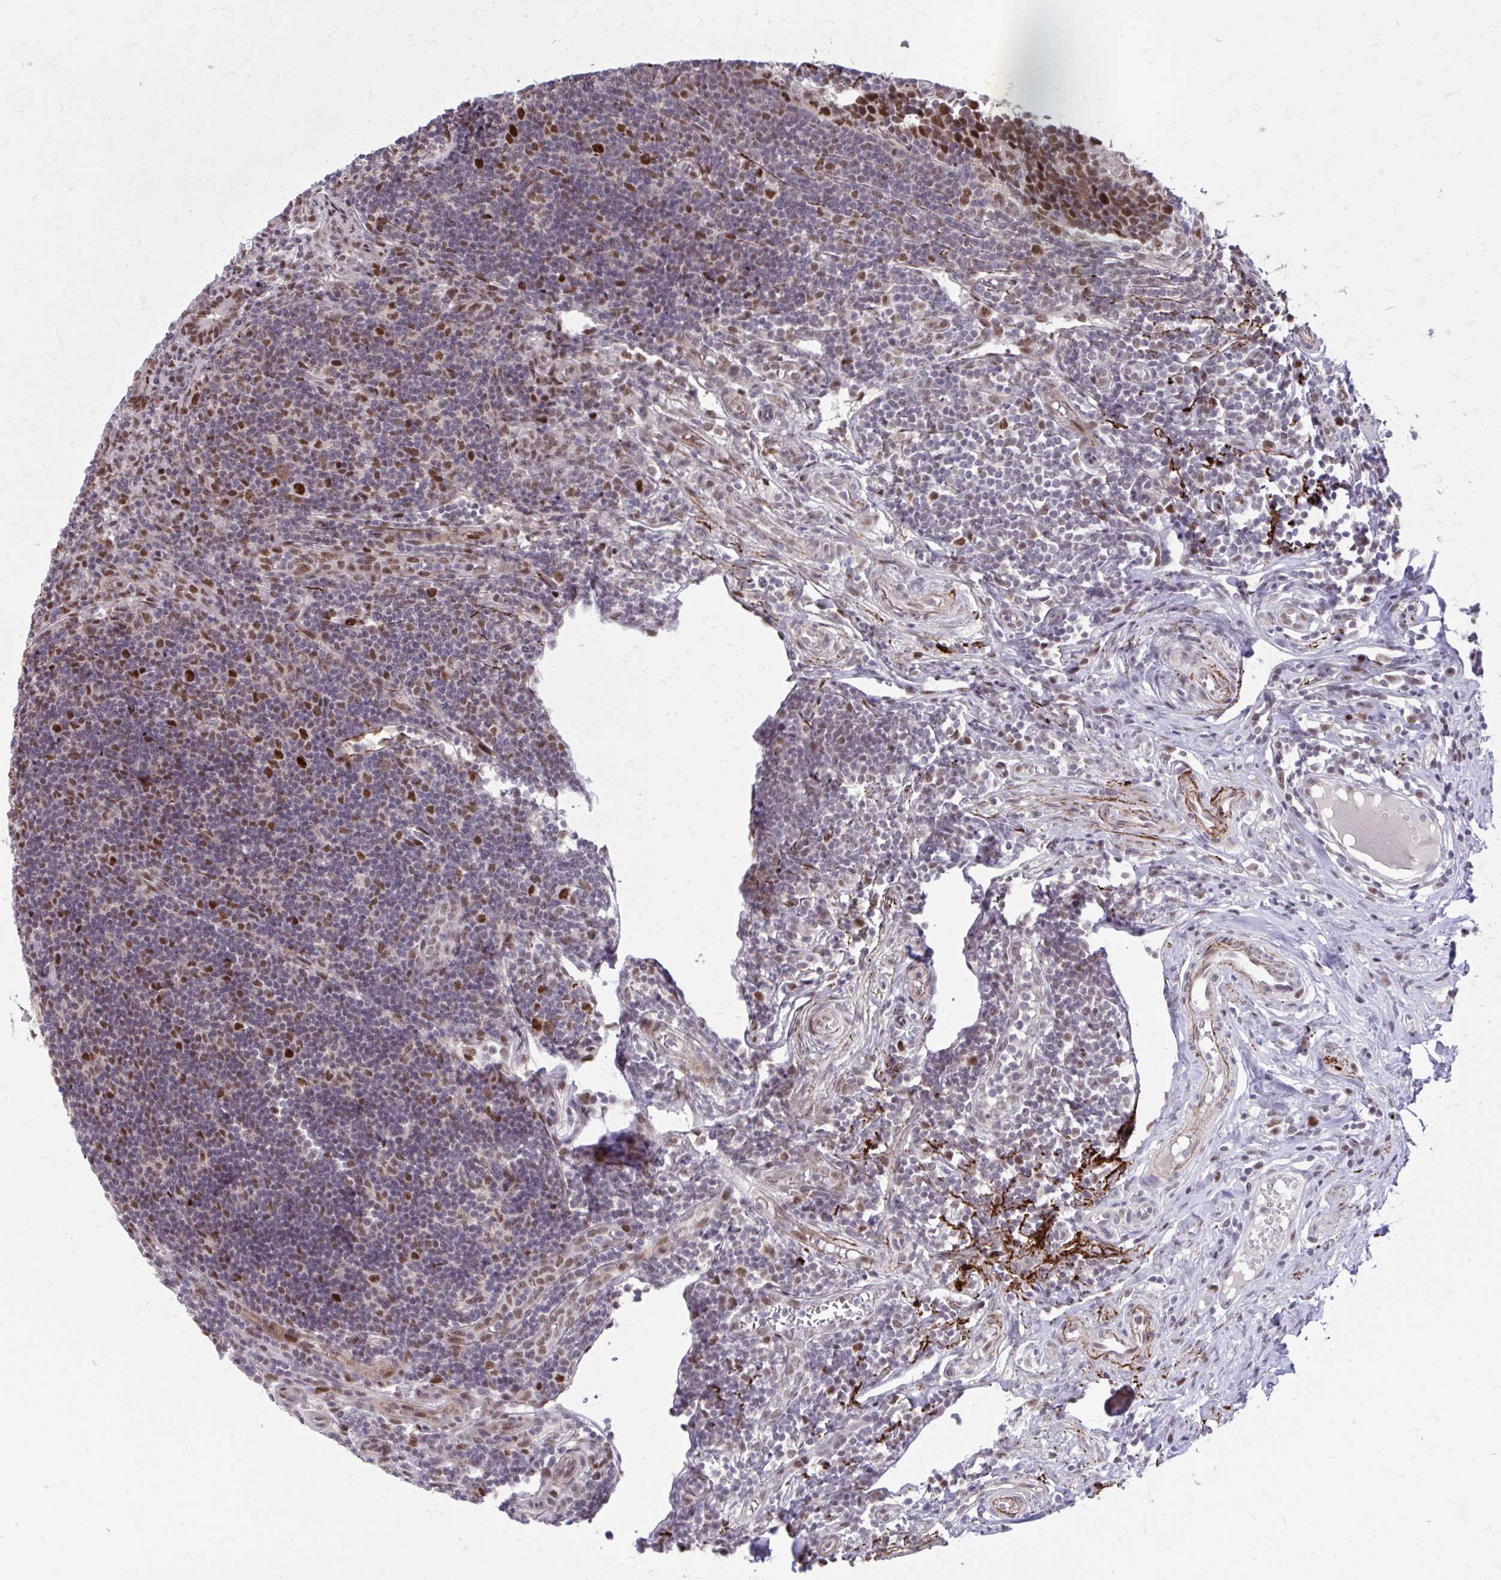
{"staining": {"intensity": "strong", "quantity": ">75%", "location": "nuclear"}, "tissue": "appendix", "cell_type": "Glandular cells", "image_type": "normal", "snomed": [{"axis": "morphology", "description": "Normal tissue, NOS"}, {"axis": "topography", "description": "Appendix"}], "caption": "Glandular cells show high levels of strong nuclear staining in about >75% of cells in normal appendix.", "gene": "PSME4", "patient": {"sex": "male", "age": 18}}